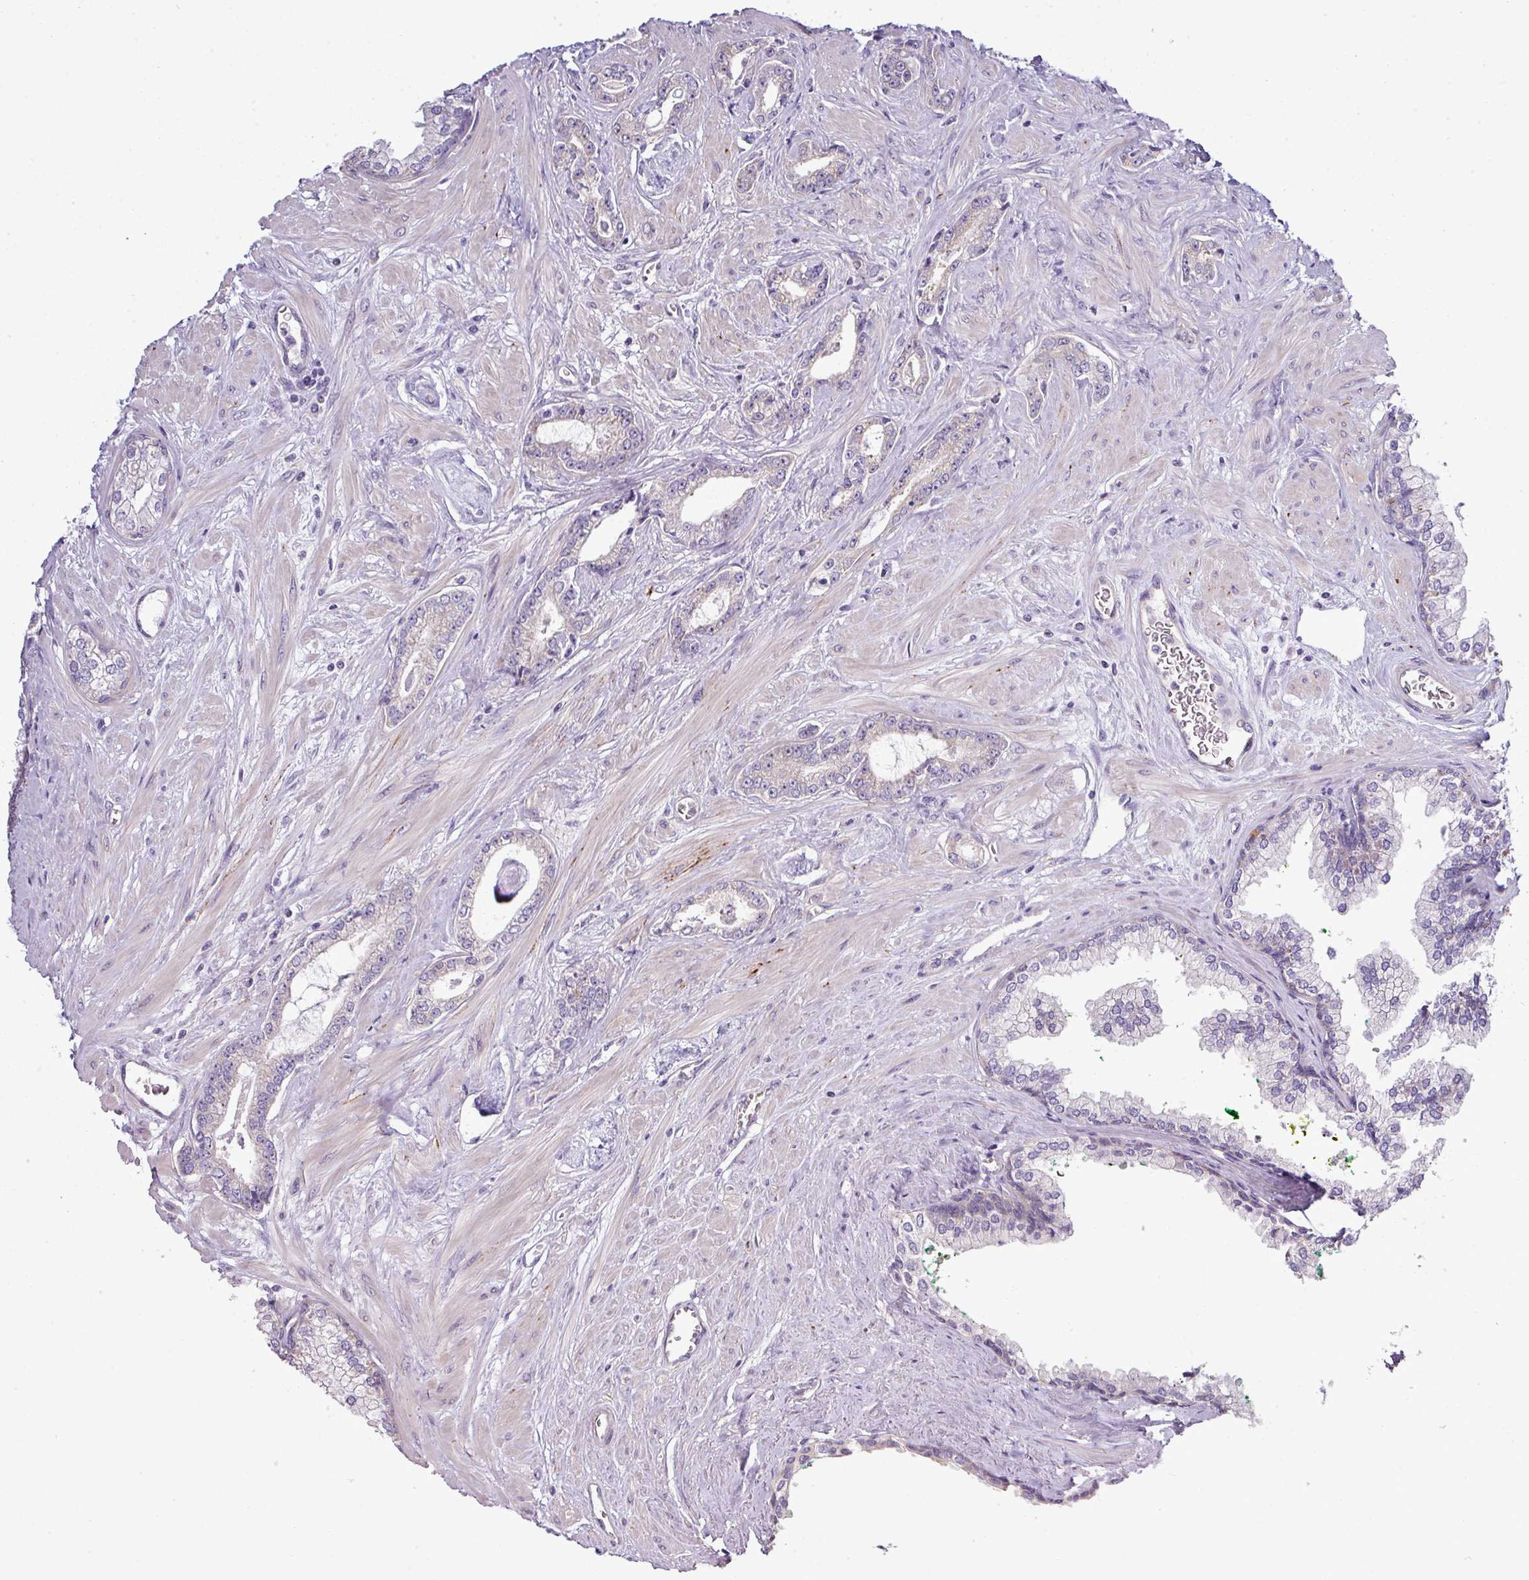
{"staining": {"intensity": "moderate", "quantity": "25%-75%", "location": "cytoplasmic/membranous"}, "tissue": "prostate cancer", "cell_type": "Tumor cells", "image_type": "cancer", "snomed": [{"axis": "morphology", "description": "Adenocarcinoma, Low grade"}, {"axis": "topography", "description": "Prostate"}], "caption": "A micrograph of human low-grade adenocarcinoma (prostate) stained for a protein reveals moderate cytoplasmic/membranous brown staining in tumor cells. The staining is performed using DAB brown chromogen to label protein expression. The nuclei are counter-stained blue using hematoxylin.", "gene": "AGAP5", "patient": {"sex": "male", "age": 60}}